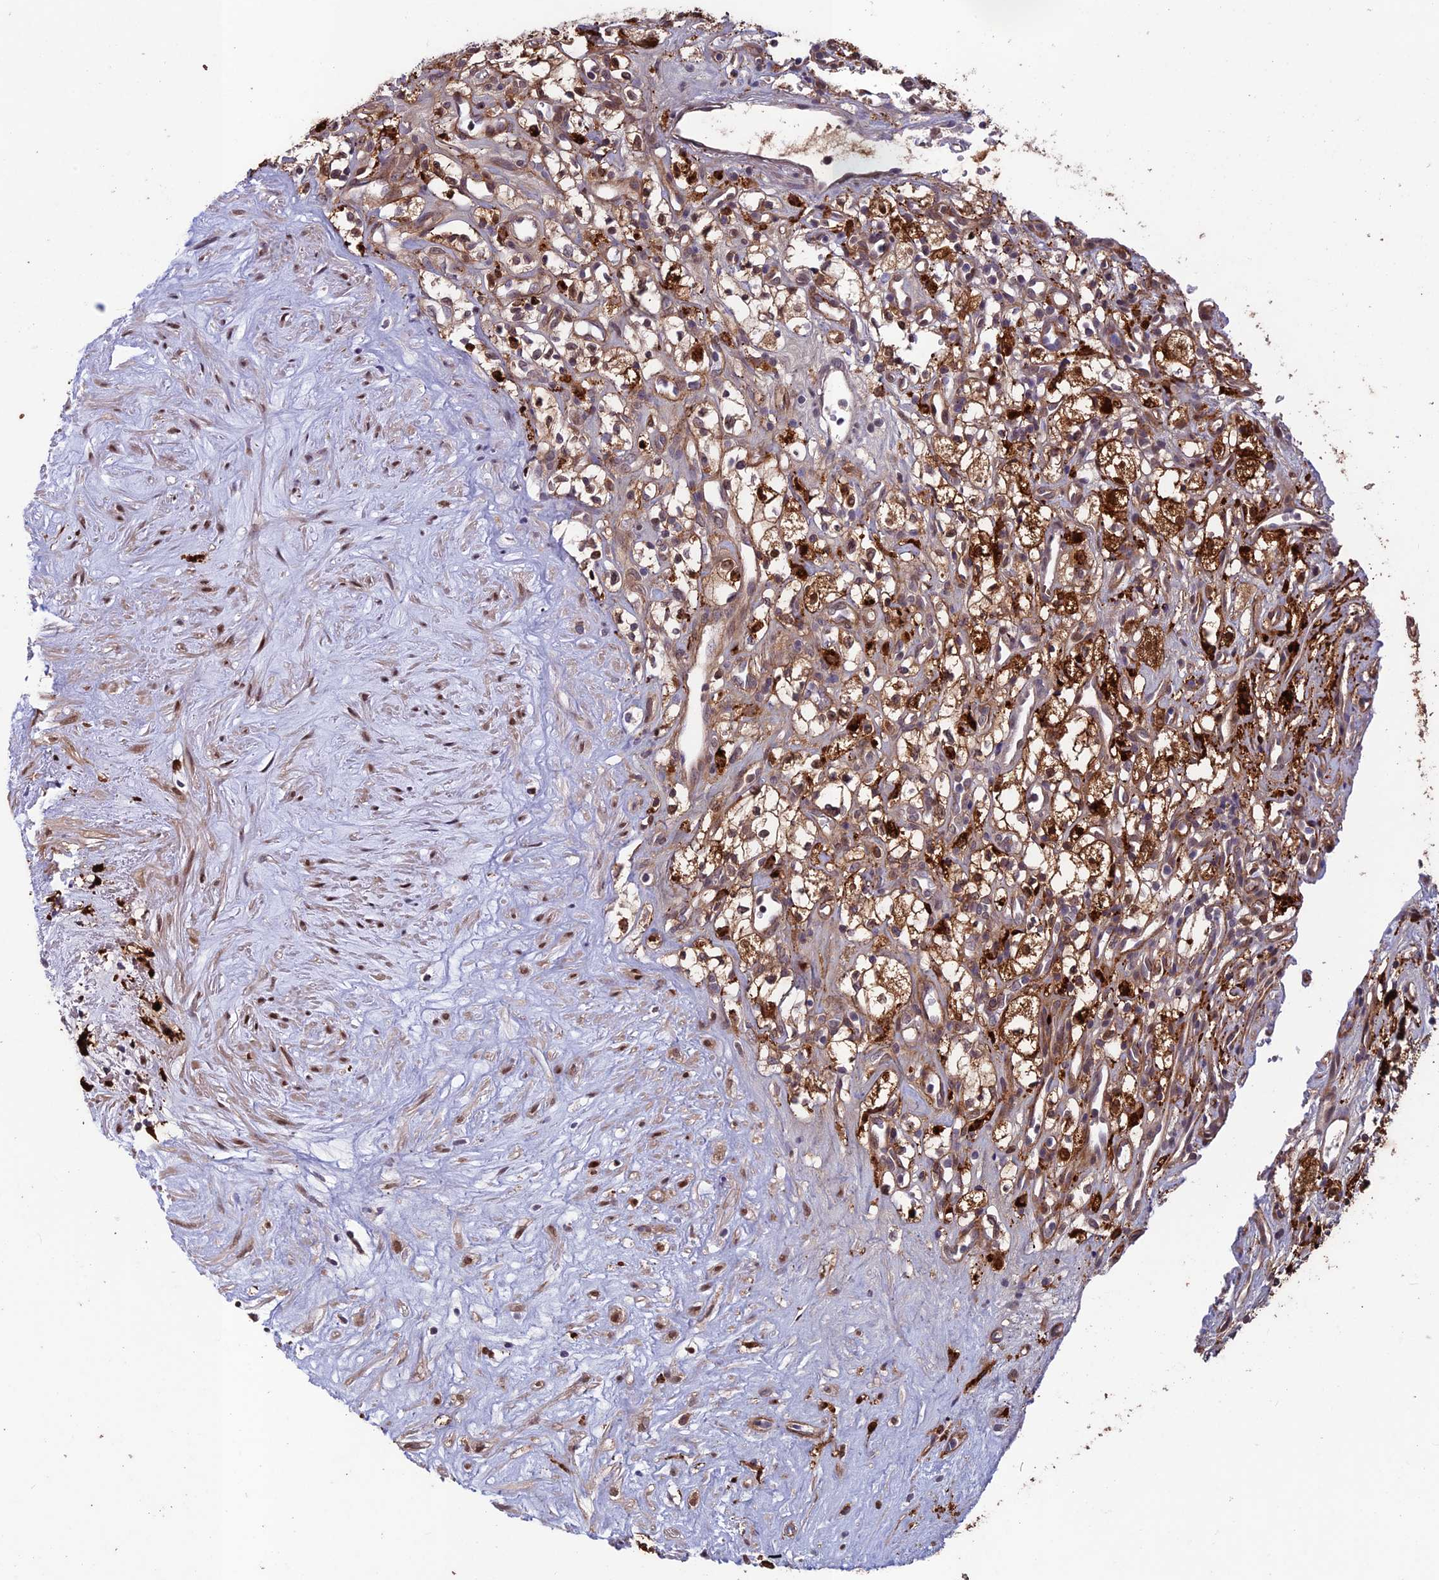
{"staining": {"intensity": "strong", "quantity": ">75%", "location": "cytoplasmic/membranous"}, "tissue": "renal cancer", "cell_type": "Tumor cells", "image_type": "cancer", "snomed": [{"axis": "morphology", "description": "Adenocarcinoma, NOS"}, {"axis": "topography", "description": "Kidney"}], "caption": "Immunohistochemical staining of renal cancer (adenocarcinoma) exhibits strong cytoplasmic/membranous protein positivity in about >75% of tumor cells.", "gene": "MAST2", "patient": {"sex": "male", "age": 59}}